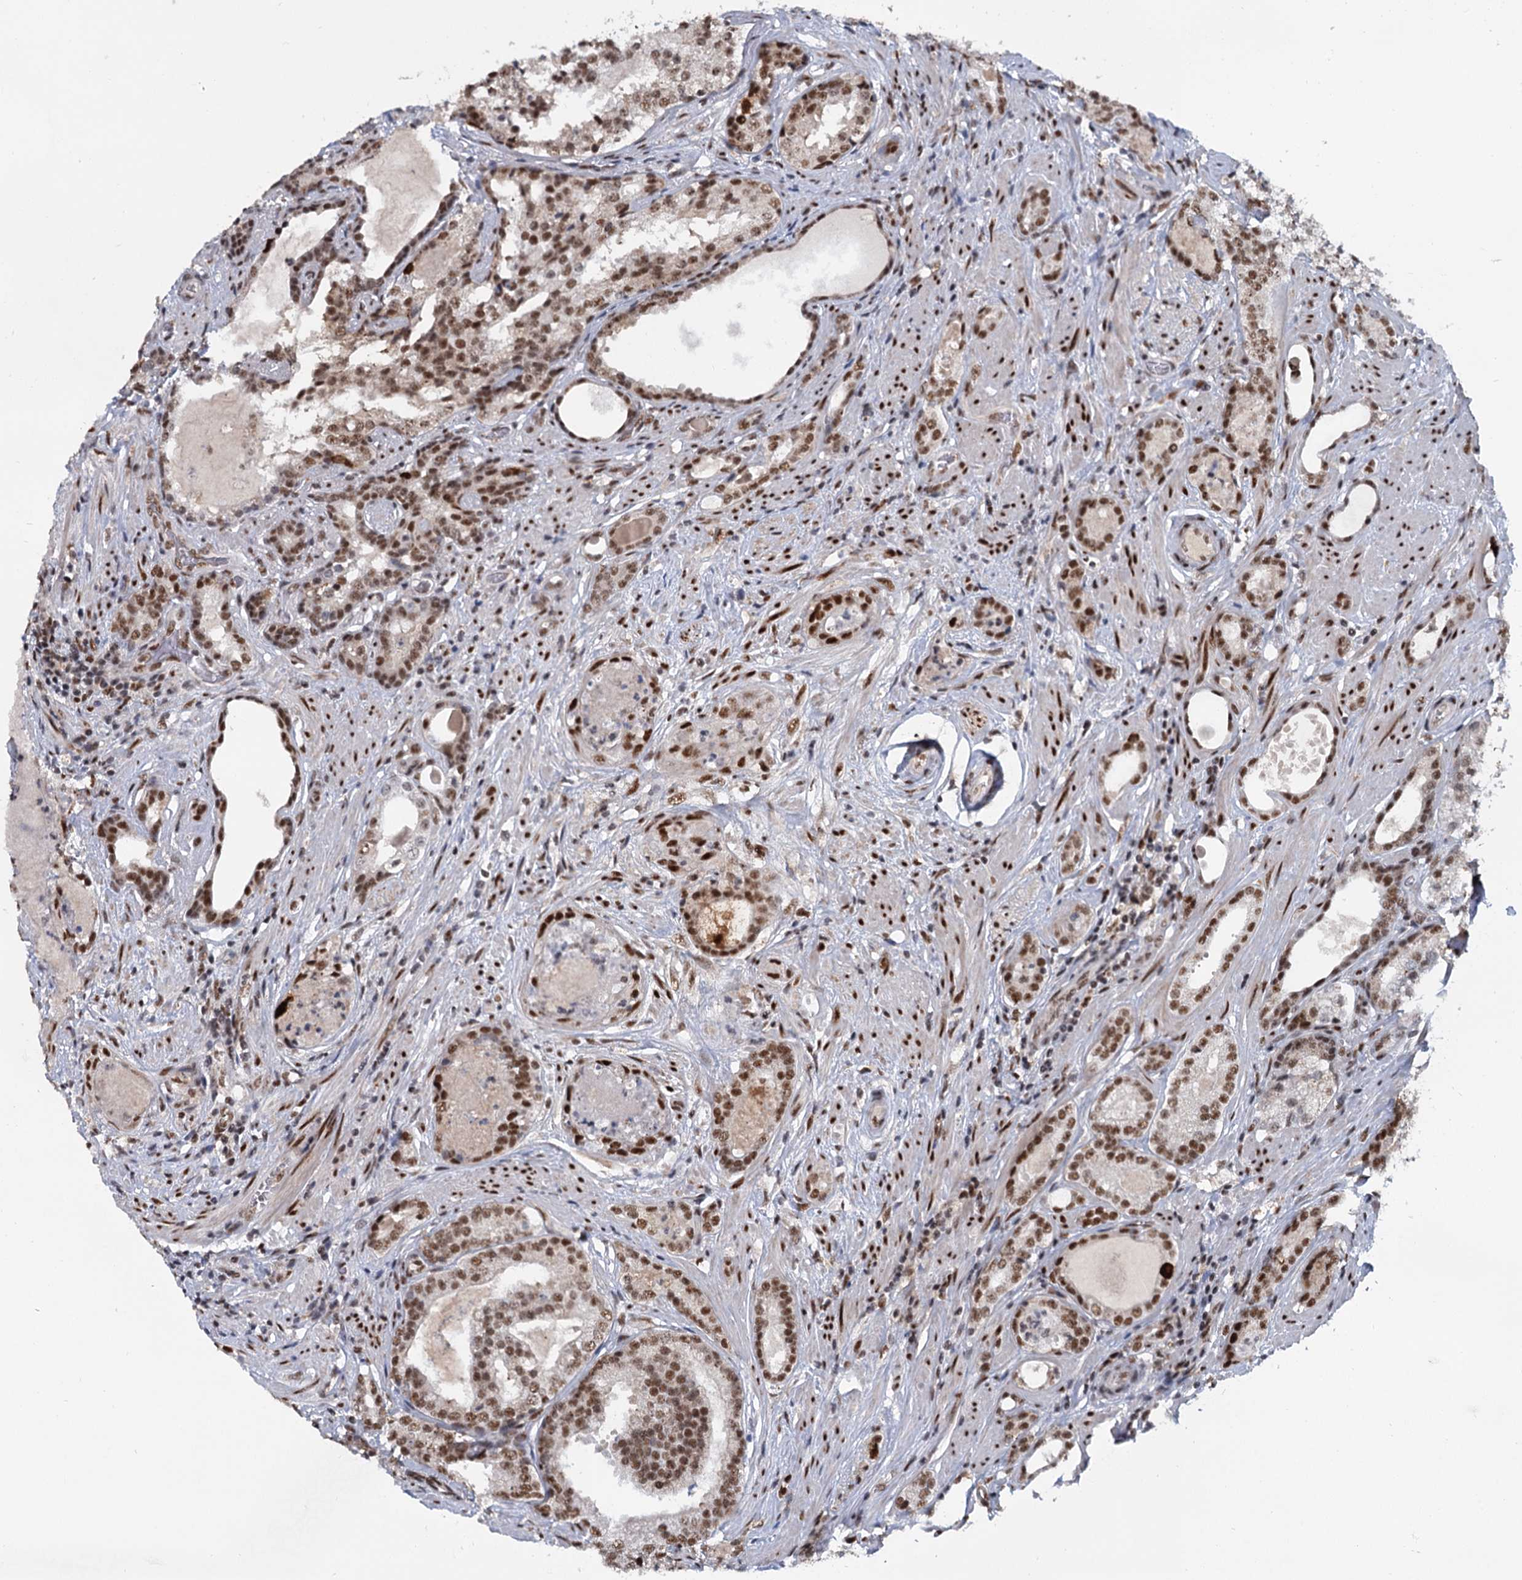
{"staining": {"intensity": "moderate", "quantity": ">75%", "location": "nuclear"}, "tissue": "prostate cancer", "cell_type": "Tumor cells", "image_type": "cancer", "snomed": [{"axis": "morphology", "description": "Adenocarcinoma, High grade"}, {"axis": "topography", "description": "Prostate"}], "caption": "The immunohistochemical stain labels moderate nuclear staining in tumor cells of prostate cancer tissue.", "gene": "WBP4", "patient": {"sex": "male", "age": 58}}